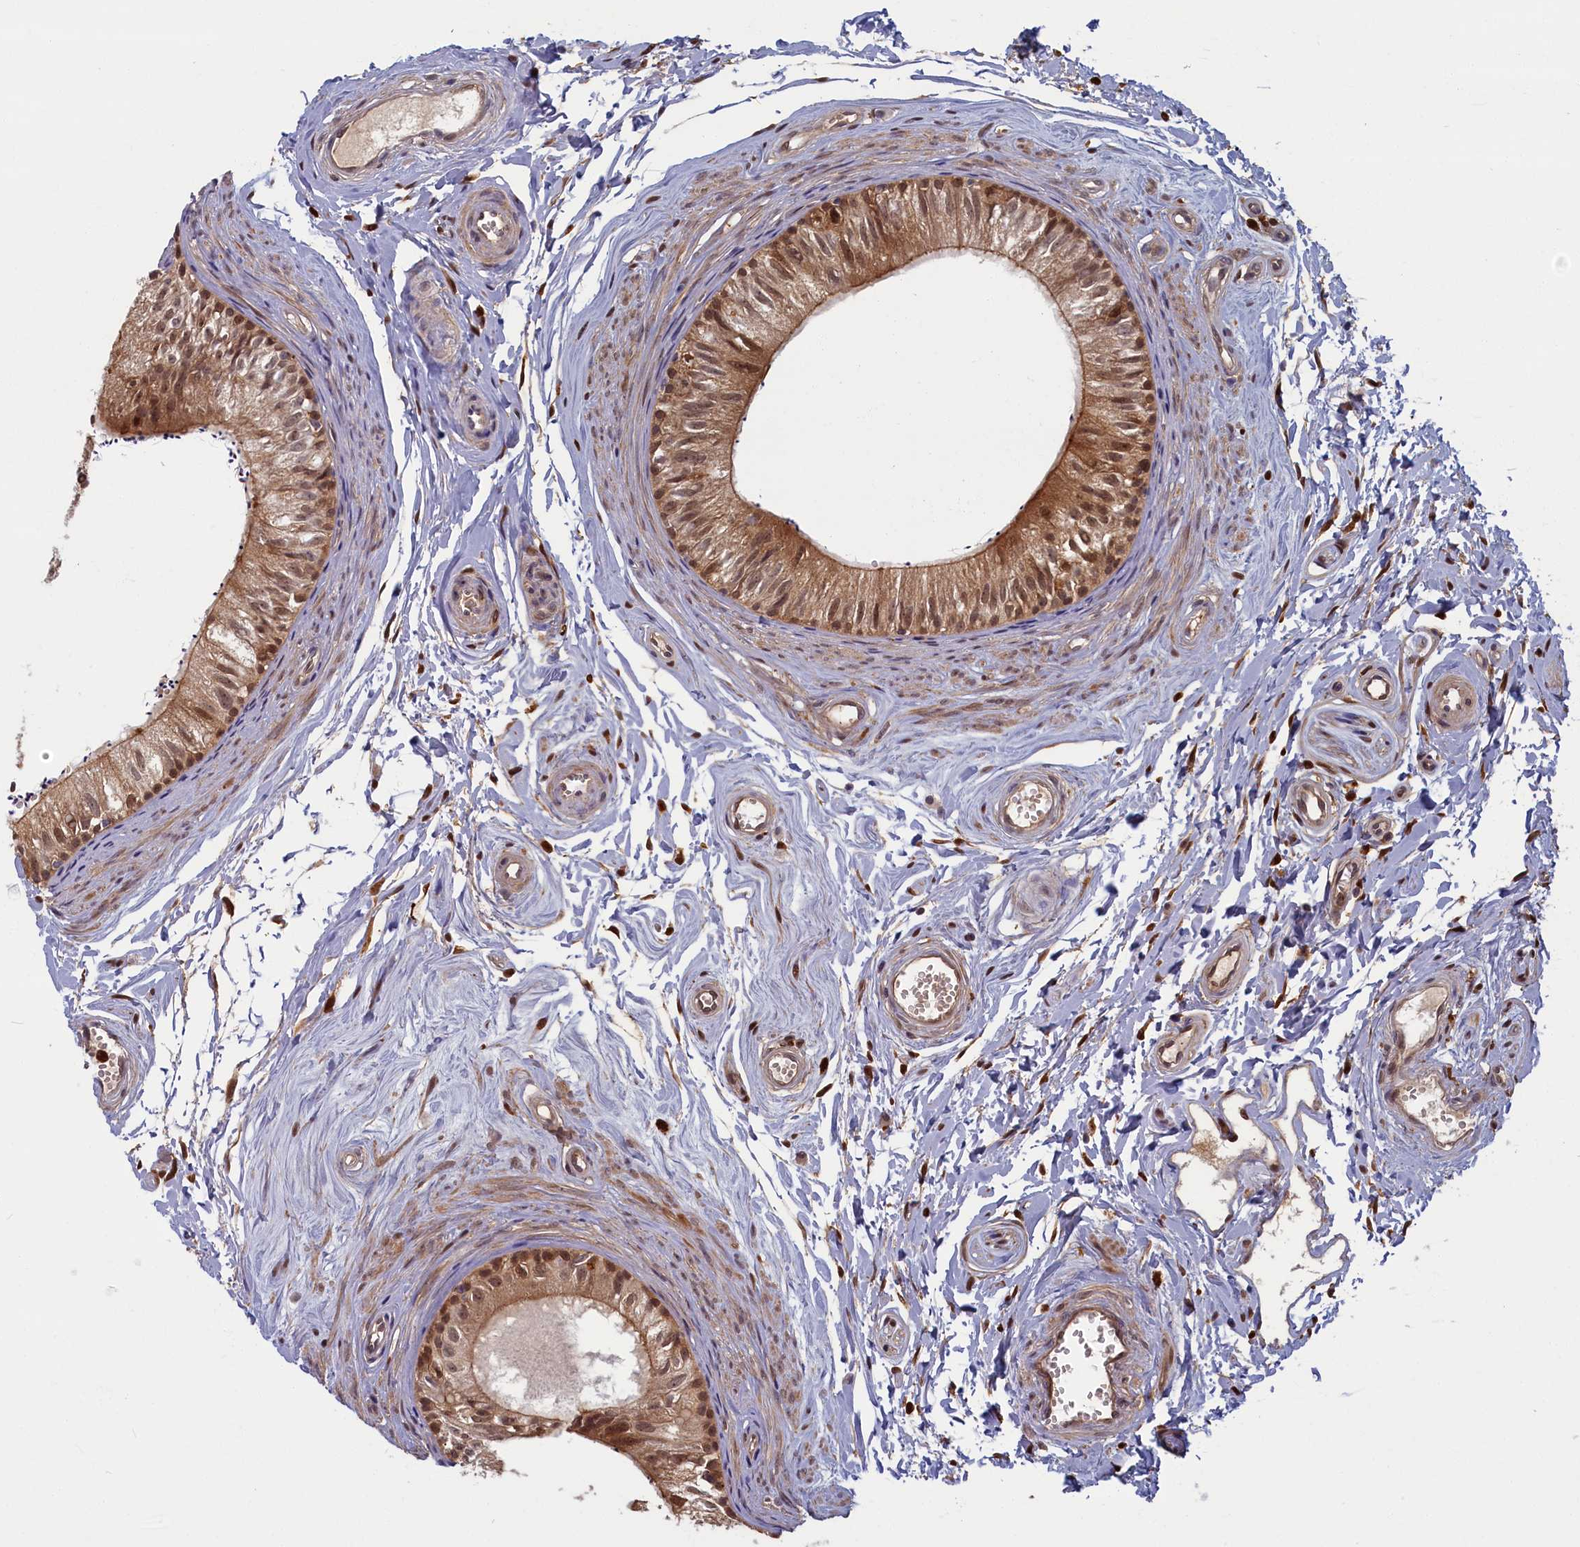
{"staining": {"intensity": "moderate", "quantity": ">75%", "location": "cytoplasmic/membranous,nuclear"}, "tissue": "epididymis", "cell_type": "Glandular cells", "image_type": "normal", "snomed": [{"axis": "morphology", "description": "Normal tissue, NOS"}, {"axis": "topography", "description": "Epididymis"}], "caption": "Normal epididymis displays moderate cytoplasmic/membranous,nuclear positivity in about >75% of glandular cells, visualized by immunohistochemistry.", "gene": "BLVRB", "patient": {"sex": "male", "age": 56}}